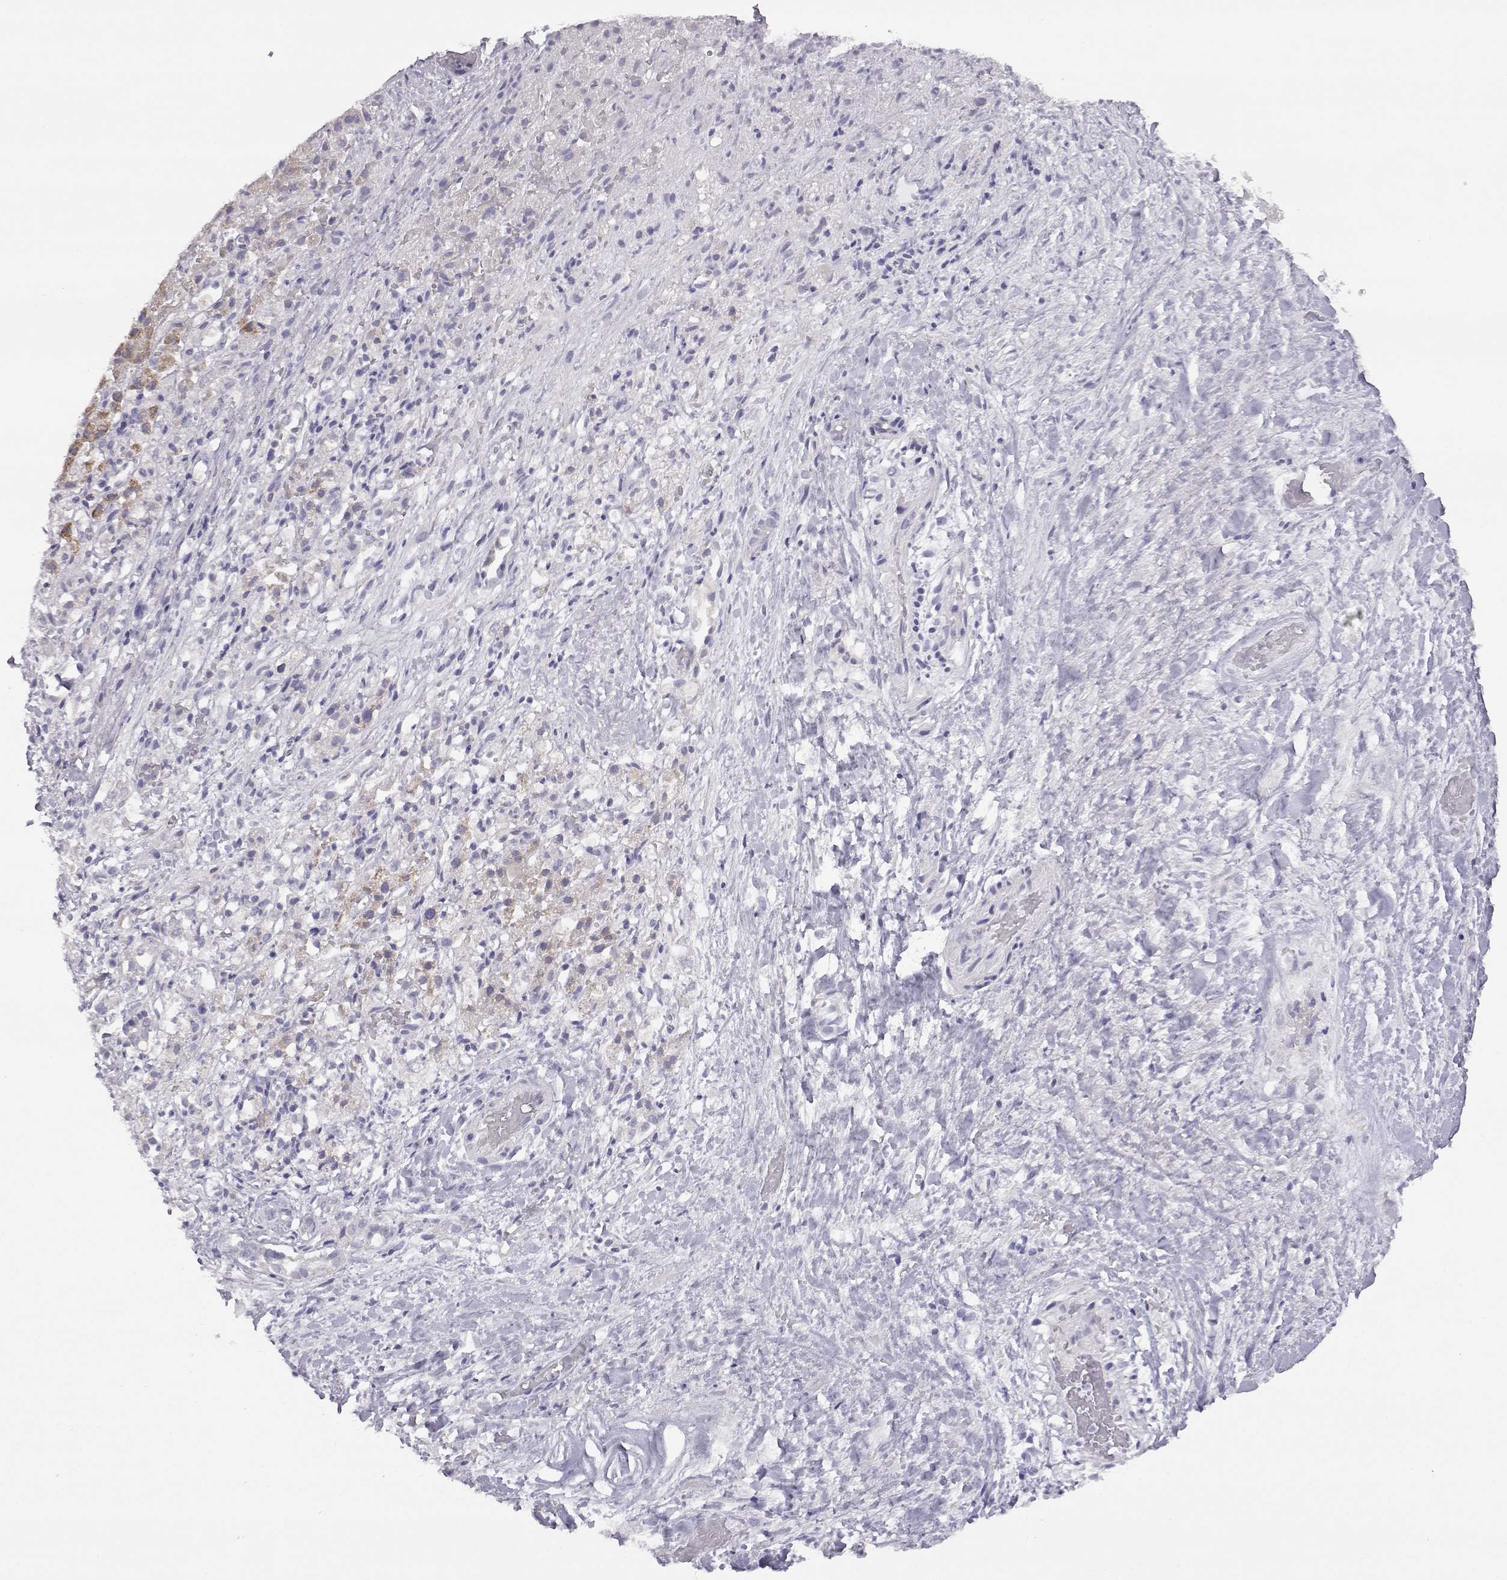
{"staining": {"intensity": "moderate", "quantity": "<25%", "location": "cytoplasmic/membranous"}, "tissue": "liver cancer", "cell_type": "Tumor cells", "image_type": "cancer", "snomed": [{"axis": "morphology", "description": "Cholangiocarcinoma"}, {"axis": "topography", "description": "Liver"}], "caption": "This is an image of immunohistochemistry (IHC) staining of liver cholangiocarcinoma, which shows moderate positivity in the cytoplasmic/membranous of tumor cells.", "gene": "DDC", "patient": {"sex": "female", "age": 52}}